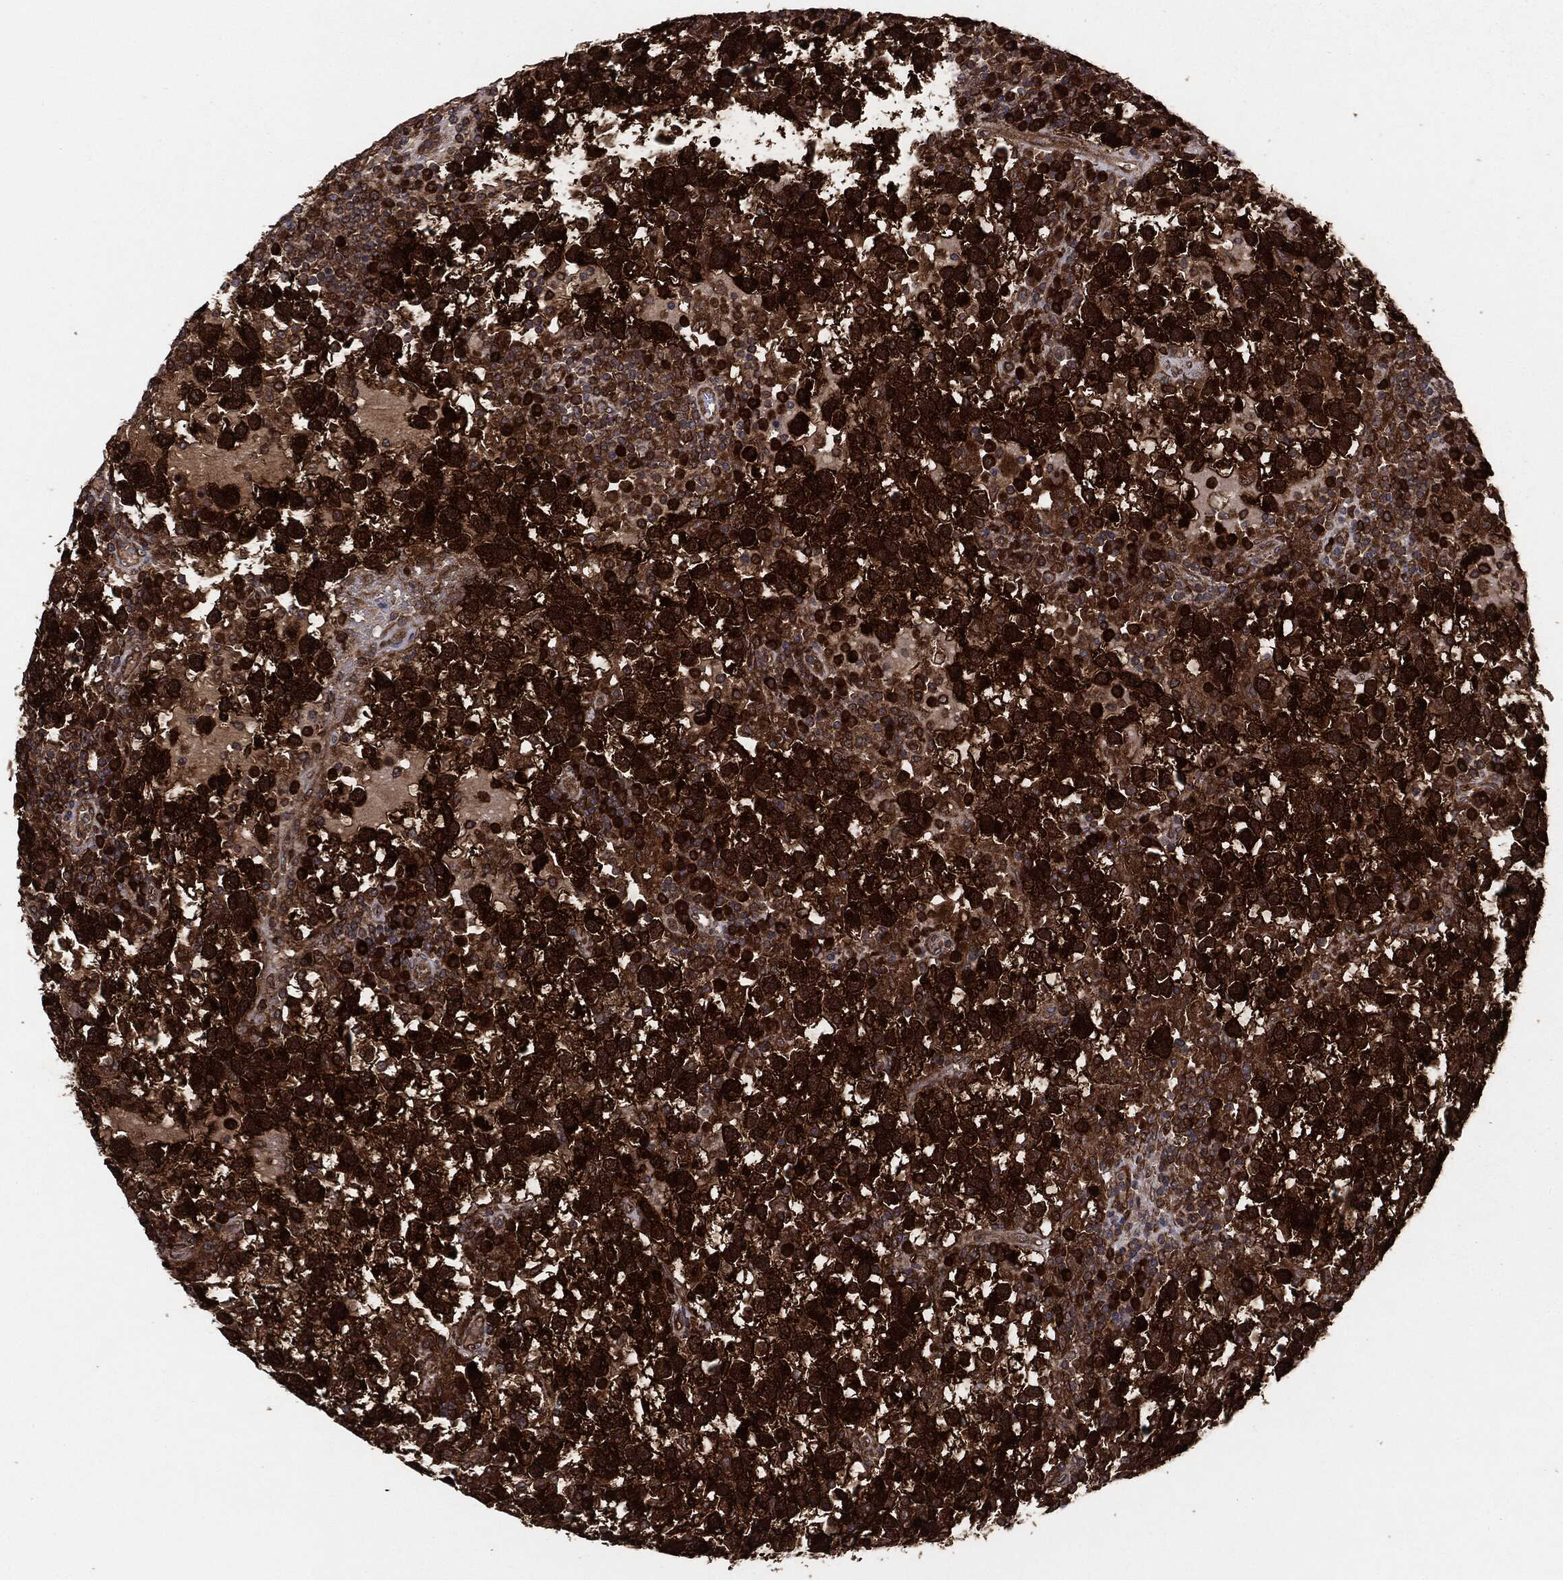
{"staining": {"intensity": "strong", "quantity": ">75%", "location": "cytoplasmic/membranous"}, "tissue": "testis cancer", "cell_type": "Tumor cells", "image_type": "cancer", "snomed": [{"axis": "morphology", "description": "Seminoma, NOS"}, {"axis": "topography", "description": "Testis"}], "caption": "Brown immunohistochemical staining in human testis cancer reveals strong cytoplasmic/membranous expression in approximately >75% of tumor cells. Immunohistochemistry stains the protein in brown and the nuclei are stained blue.", "gene": "NME1", "patient": {"sex": "male", "age": 47}}